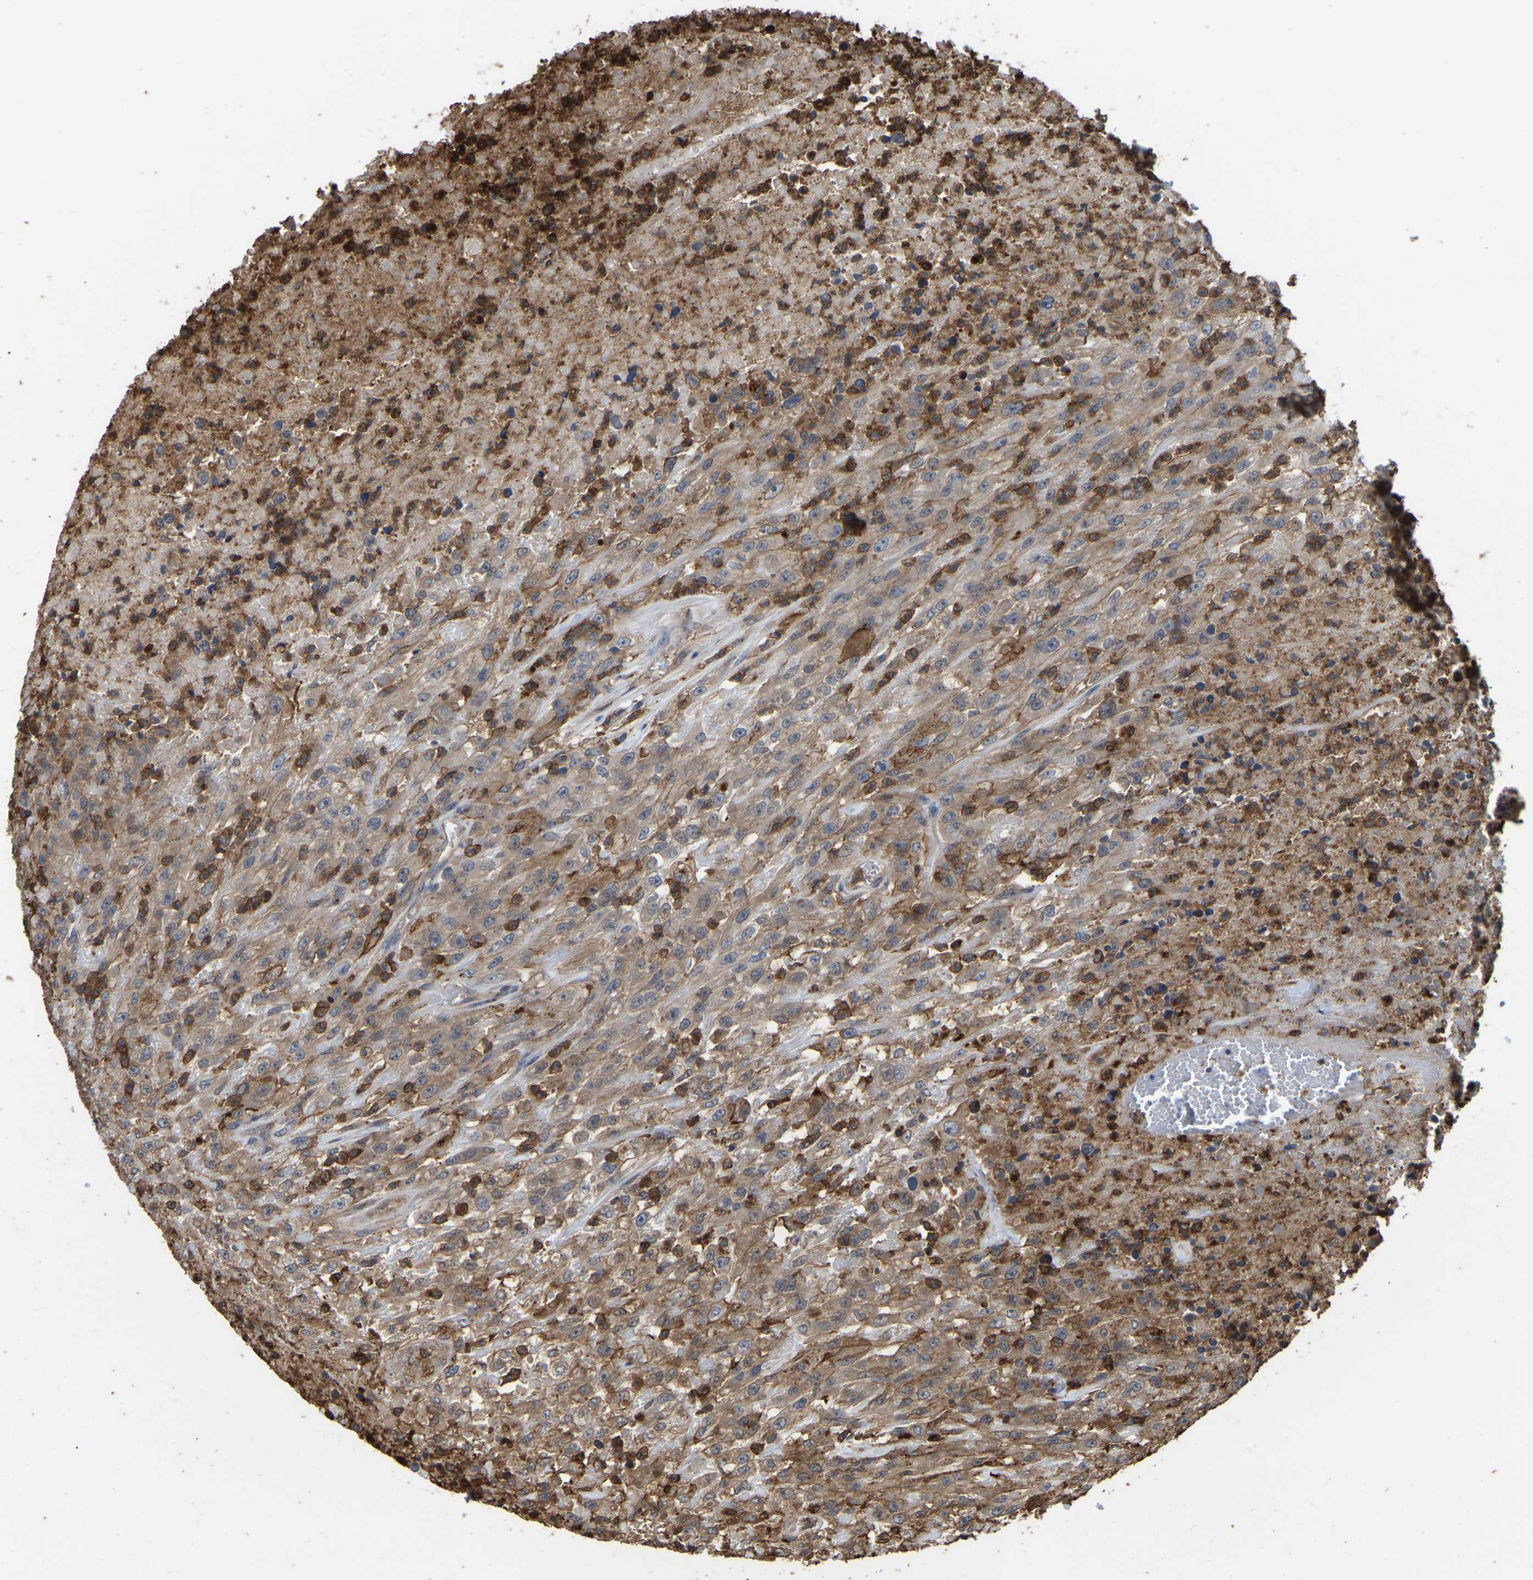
{"staining": {"intensity": "weak", "quantity": ">75%", "location": "cytoplasmic/membranous"}, "tissue": "urothelial cancer", "cell_type": "Tumor cells", "image_type": "cancer", "snomed": [{"axis": "morphology", "description": "Urothelial carcinoma, High grade"}, {"axis": "topography", "description": "Urinary bladder"}], "caption": "An immunohistochemistry (IHC) image of tumor tissue is shown. Protein staining in brown shows weak cytoplasmic/membranous positivity in high-grade urothelial carcinoma within tumor cells.", "gene": "CIT", "patient": {"sex": "male", "age": 46}}